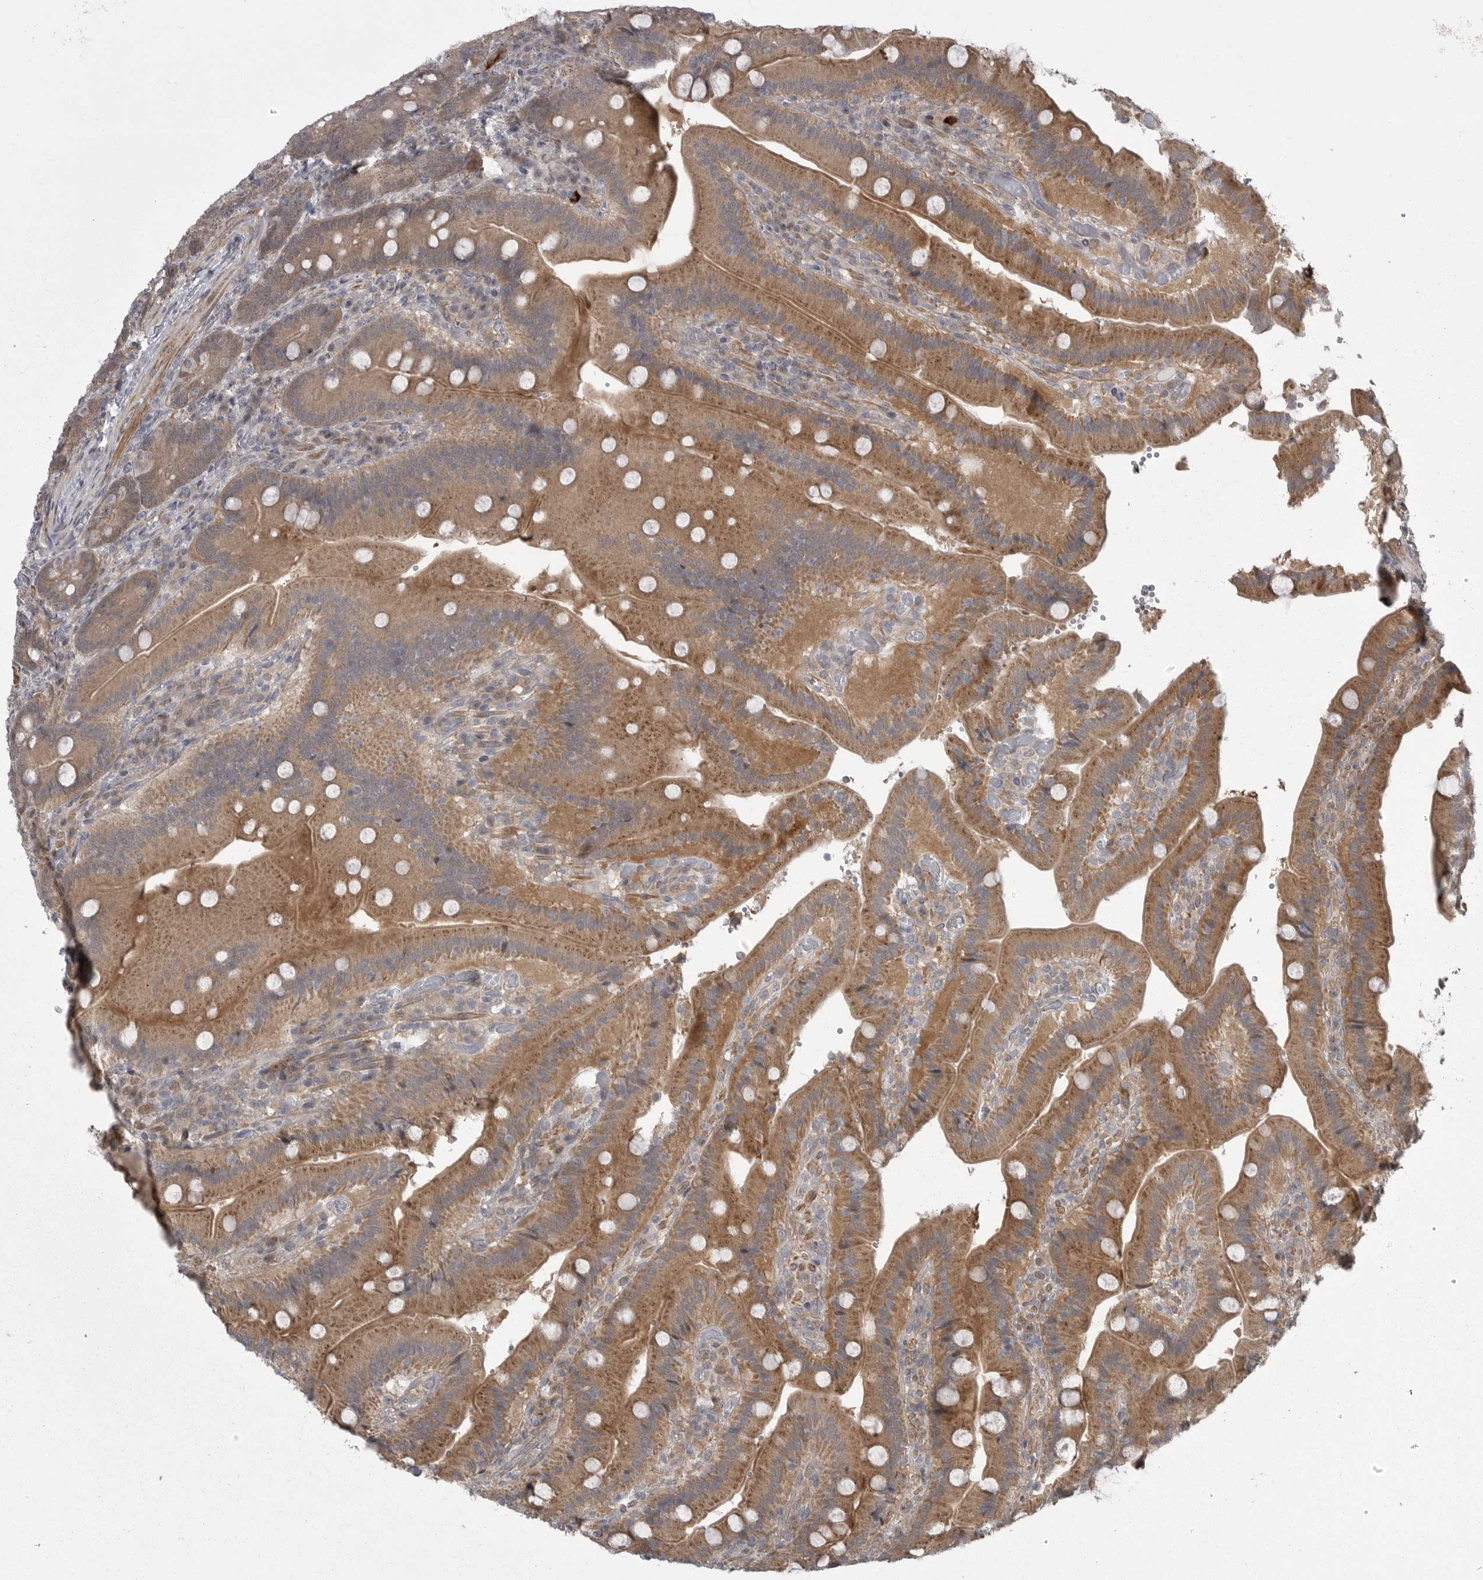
{"staining": {"intensity": "moderate", "quantity": "25%-75%", "location": "cytoplasmic/membranous"}, "tissue": "duodenum", "cell_type": "Glandular cells", "image_type": "normal", "snomed": [{"axis": "morphology", "description": "Normal tissue, NOS"}, {"axis": "topography", "description": "Duodenum"}], "caption": "Immunohistochemistry (IHC) (DAB (3,3'-diaminobenzidine)) staining of benign human duodenum displays moderate cytoplasmic/membranous protein positivity in about 25%-75% of glandular cells.", "gene": "PPP1R9A", "patient": {"sex": "female", "age": 62}}